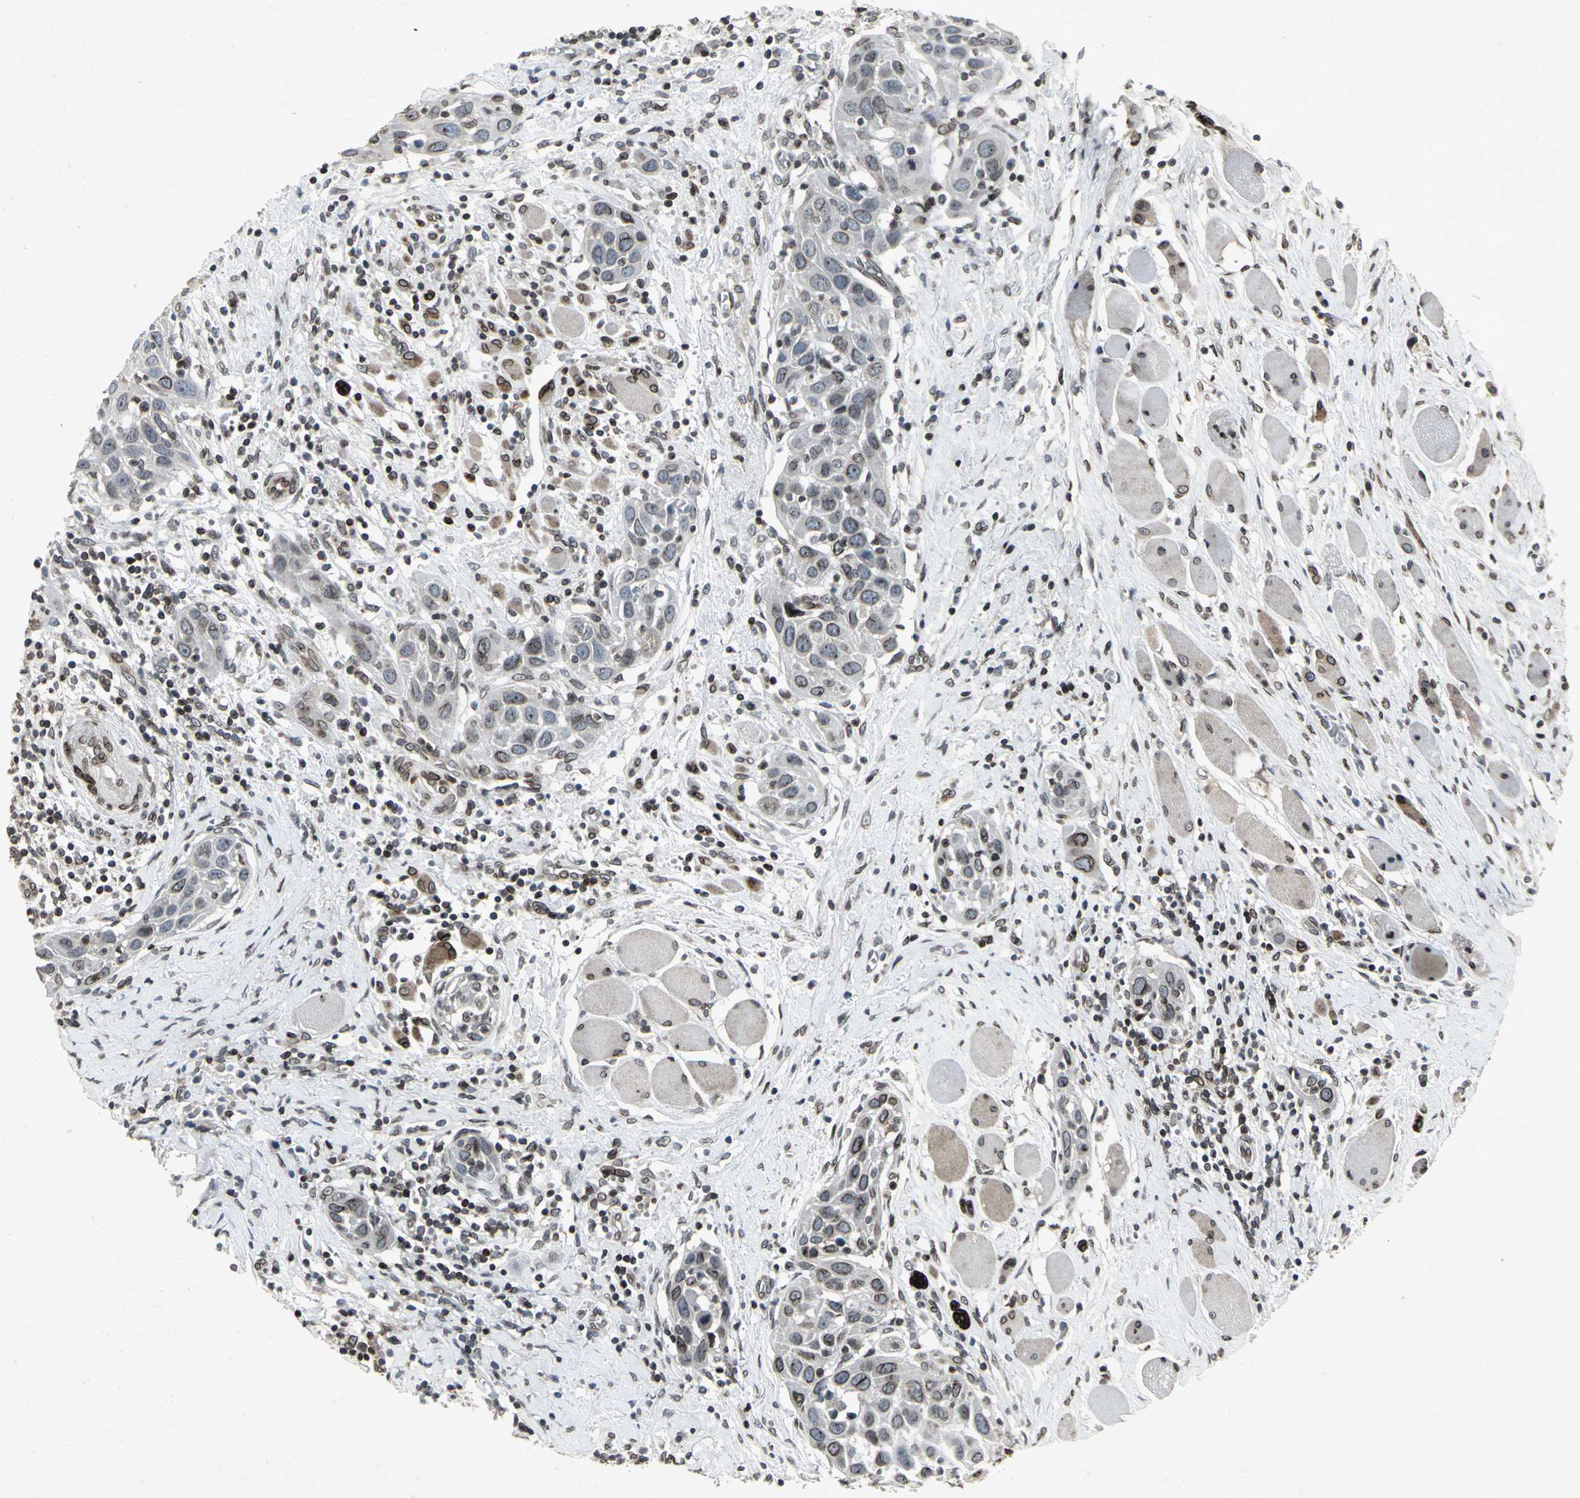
{"staining": {"intensity": "strong", "quantity": "25%-75%", "location": "cytoplasmic/membranous,nuclear"}, "tissue": "head and neck cancer", "cell_type": "Tumor cells", "image_type": "cancer", "snomed": [{"axis": "morphology", "description": "Squamous cell carcinoma, NOS"}, {"axis": "topography", "description": "Oral tissue"}, {"axis": "topography", "description": "Head-Neck"}], "caption": "Head and neck squamous cell carcinoma stained with a protein marker demonstrates strong staining in tumor cells.", "gene": "SH2B3", "patient": {"sex": "female", "age": 50}}